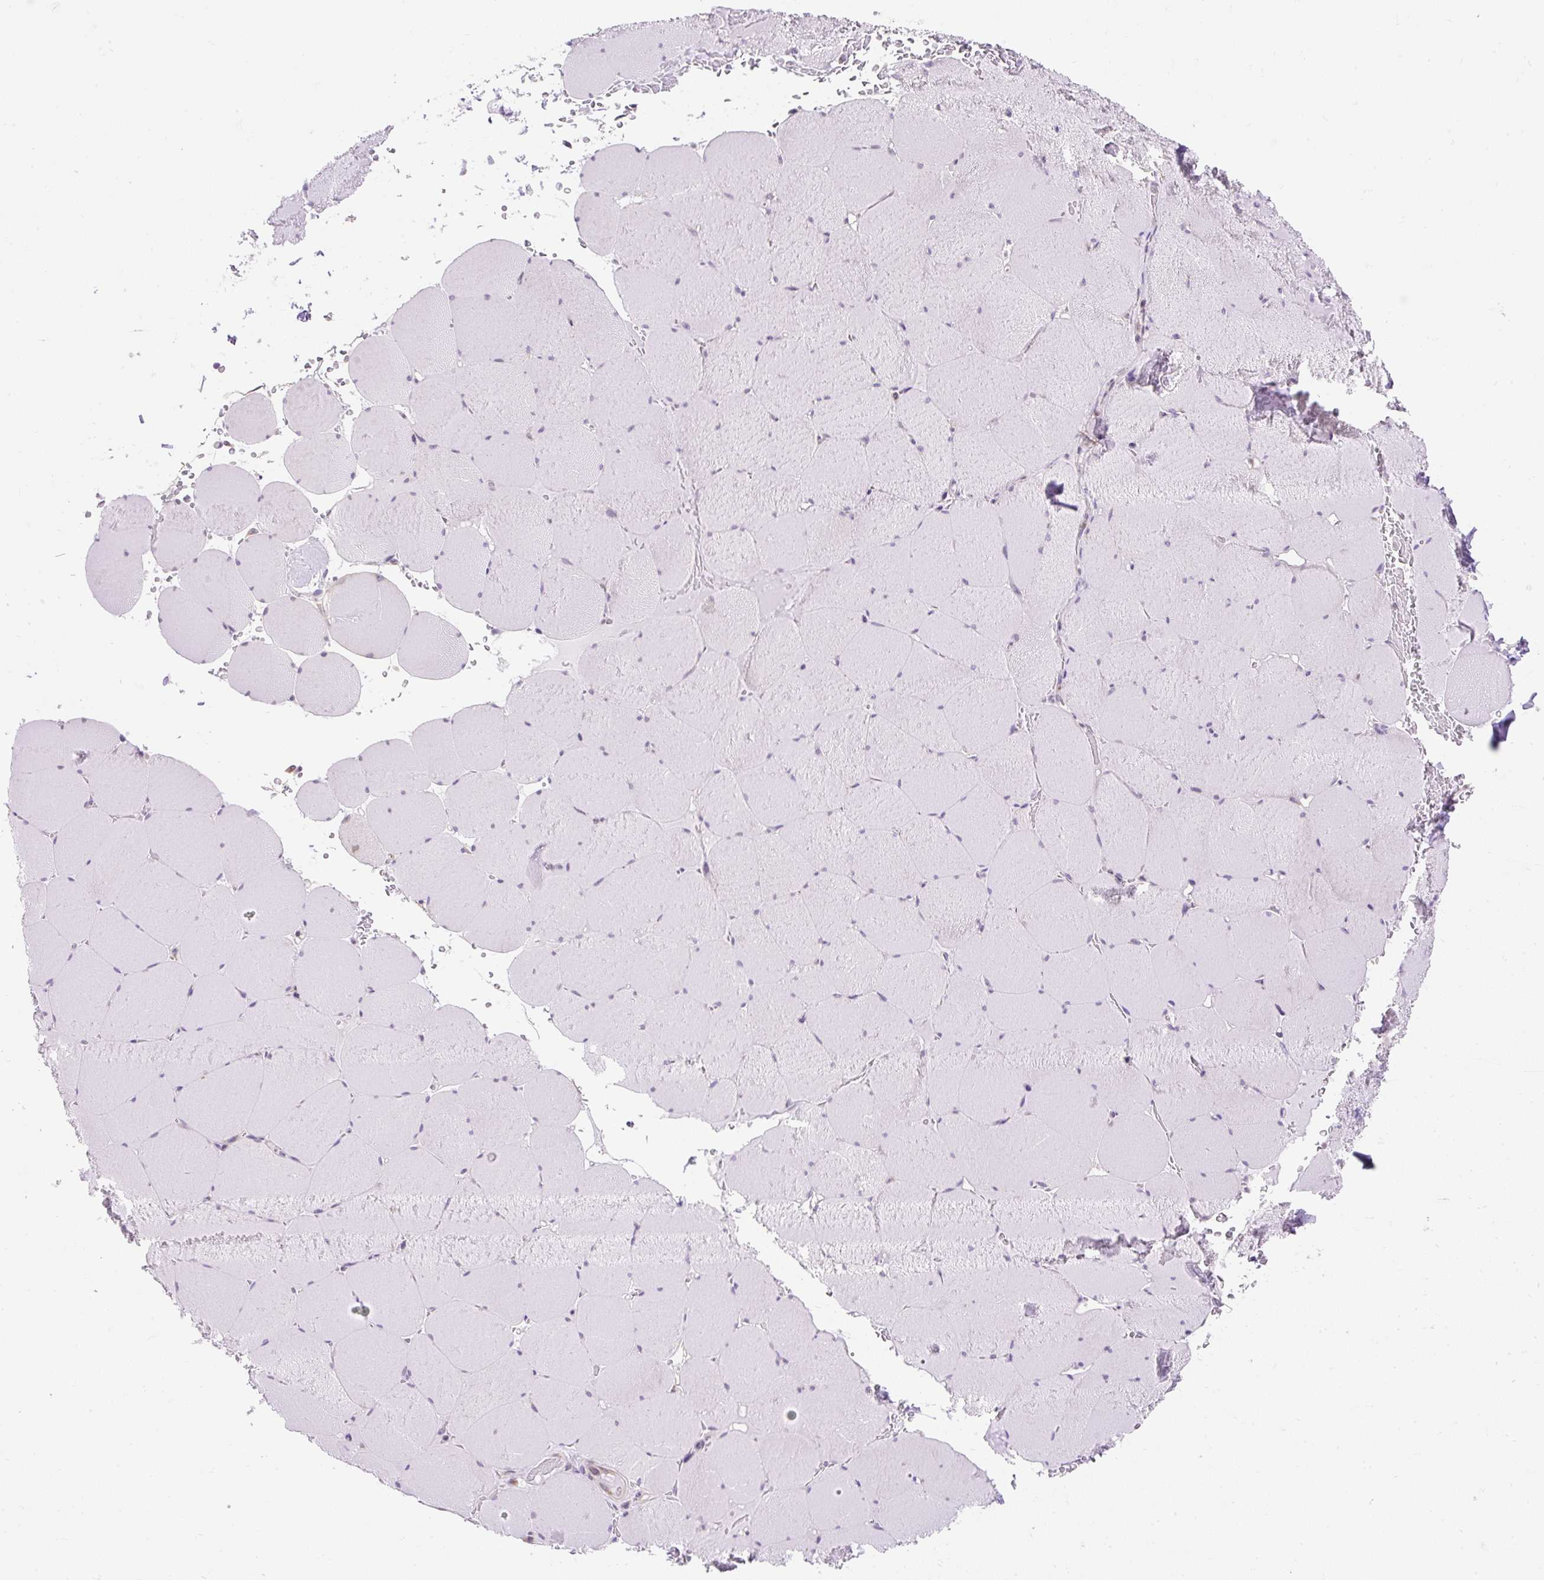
{"staining": {"intensity": "negative", "quantity": "none", "location": "none"}, "tissue": "skeletal muscle", "cell_type": "Myocytes", "image_type": "normal", "snomed": [{"axis": "morphology", "description": "Normal tissue, NOS"}, {"axis": "topography", "description": "Skeletal muscle"}, {"axis": "topography", "description": "Head-Neck"}], "caption": "Immunohistochemistry (IHC) micrograph of normal human skeletal muscle stained for a protein (brown), which demonstrates no staining in myocytes. The staining is performed using DAB (3,3'-diaminobenzidine) brown chromogen with nuclei counter-stained in using hematoxylin.", "gene": "GPR45", "patient": {"sex": "male", "age": 66}}